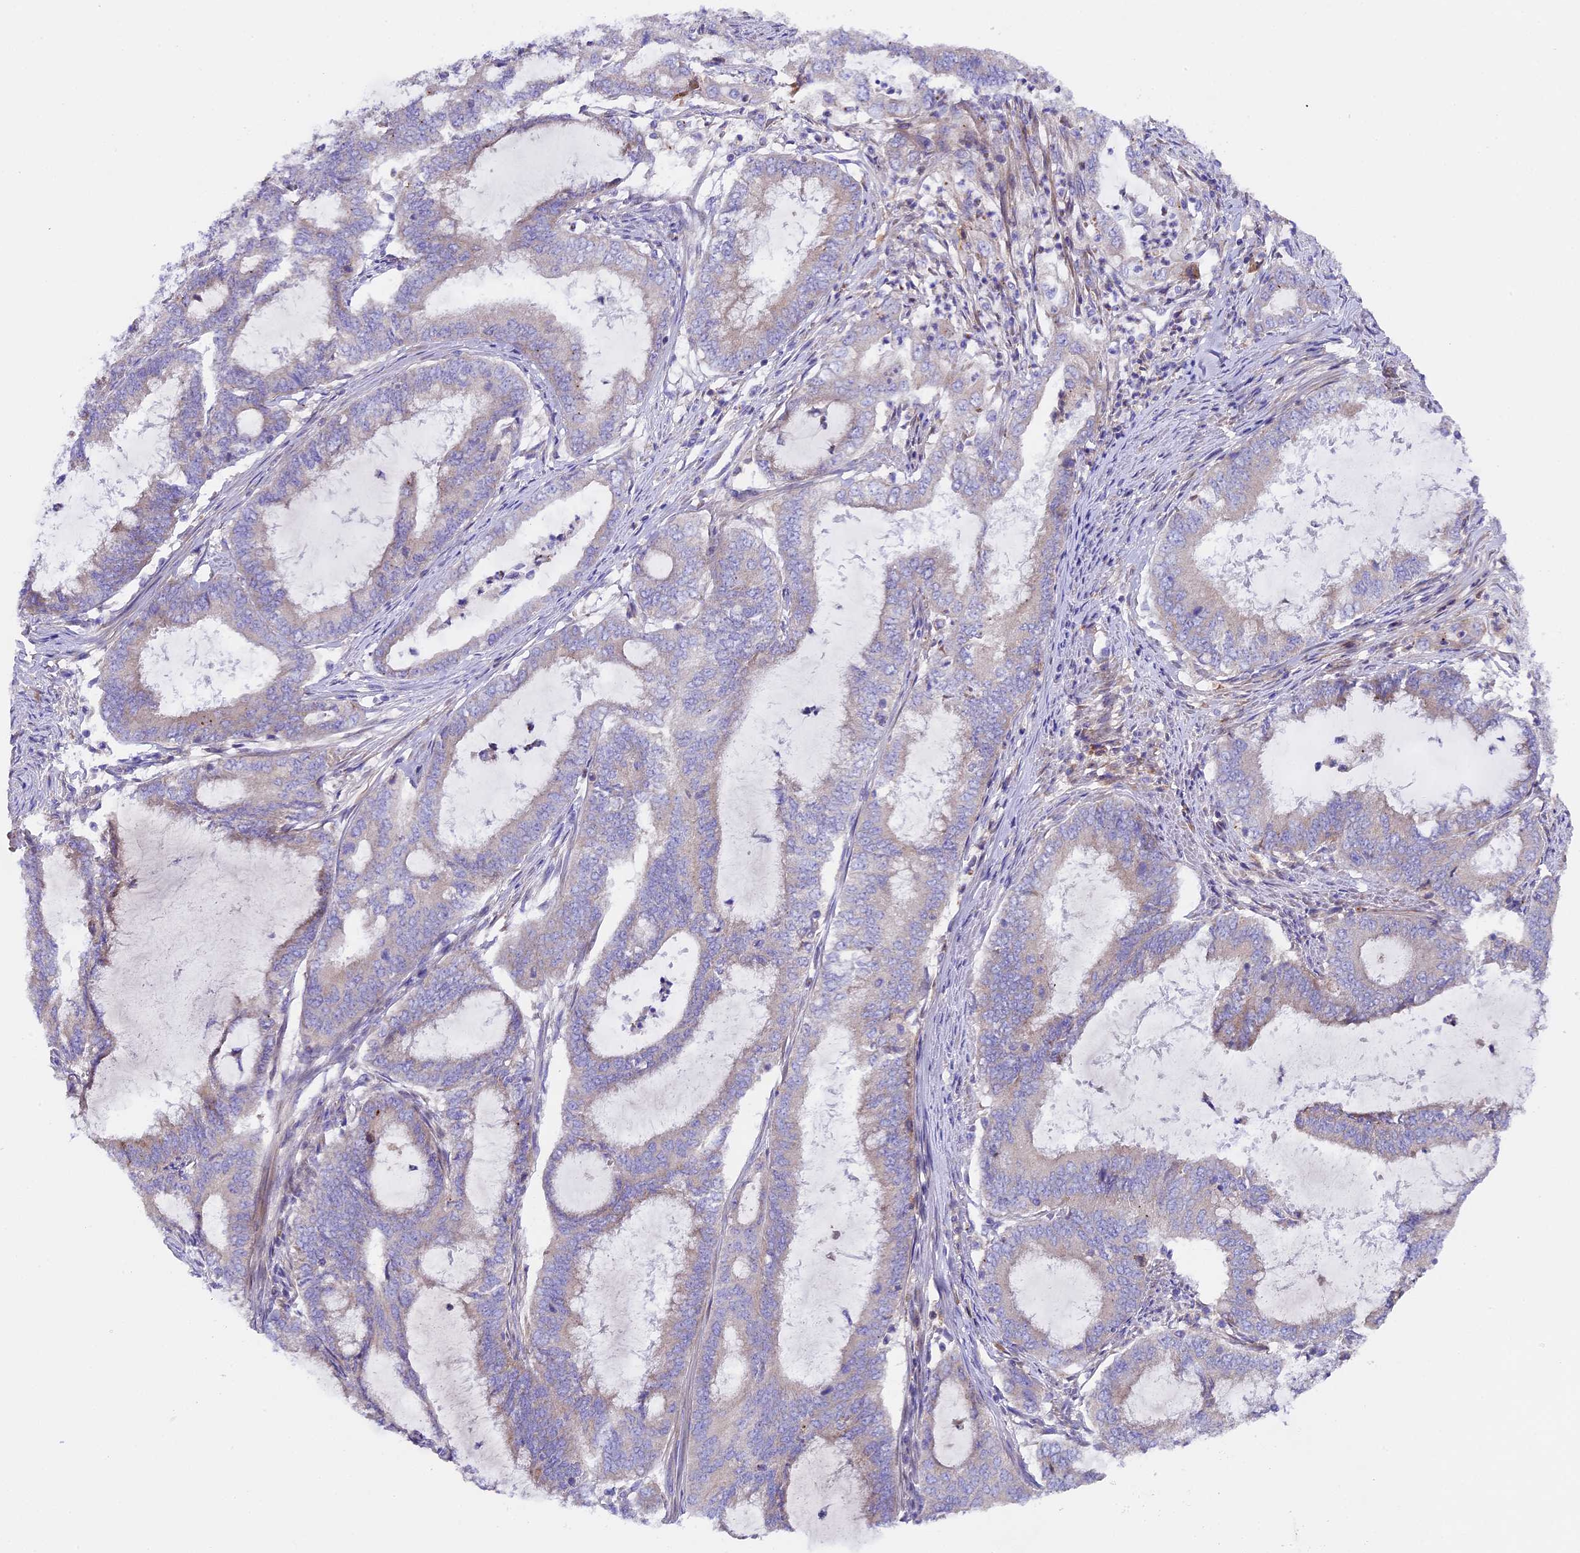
{"staining": {"intensity": "negative", "quantity": "none", "location": "none"}, "tissue": "endometrial cancer", "cell_type": "Tumor cells", "image_type": "cancer", "snomed": [{"axis": "morphology", "description": "Adenocarcinoma, NOS"}, {"axis": "topography", "description": "Endometrium"}], "caption": "Immunohistochemistry photomicrograph of neoplastic tissue: human endometrial cancer stained with DAB (3,3'-diaminobenzidine) exhibits no significant protein positivity in tumor cells. The staining was performed using DAB (3,3'-diaminobenzidine) to visualize the protein expression in brown, while the nuclei were stained in blue with hematoxylin (Magnification: 20x).", "gene": "PIGU", "patient": {"sex": "female", "age": 51}}